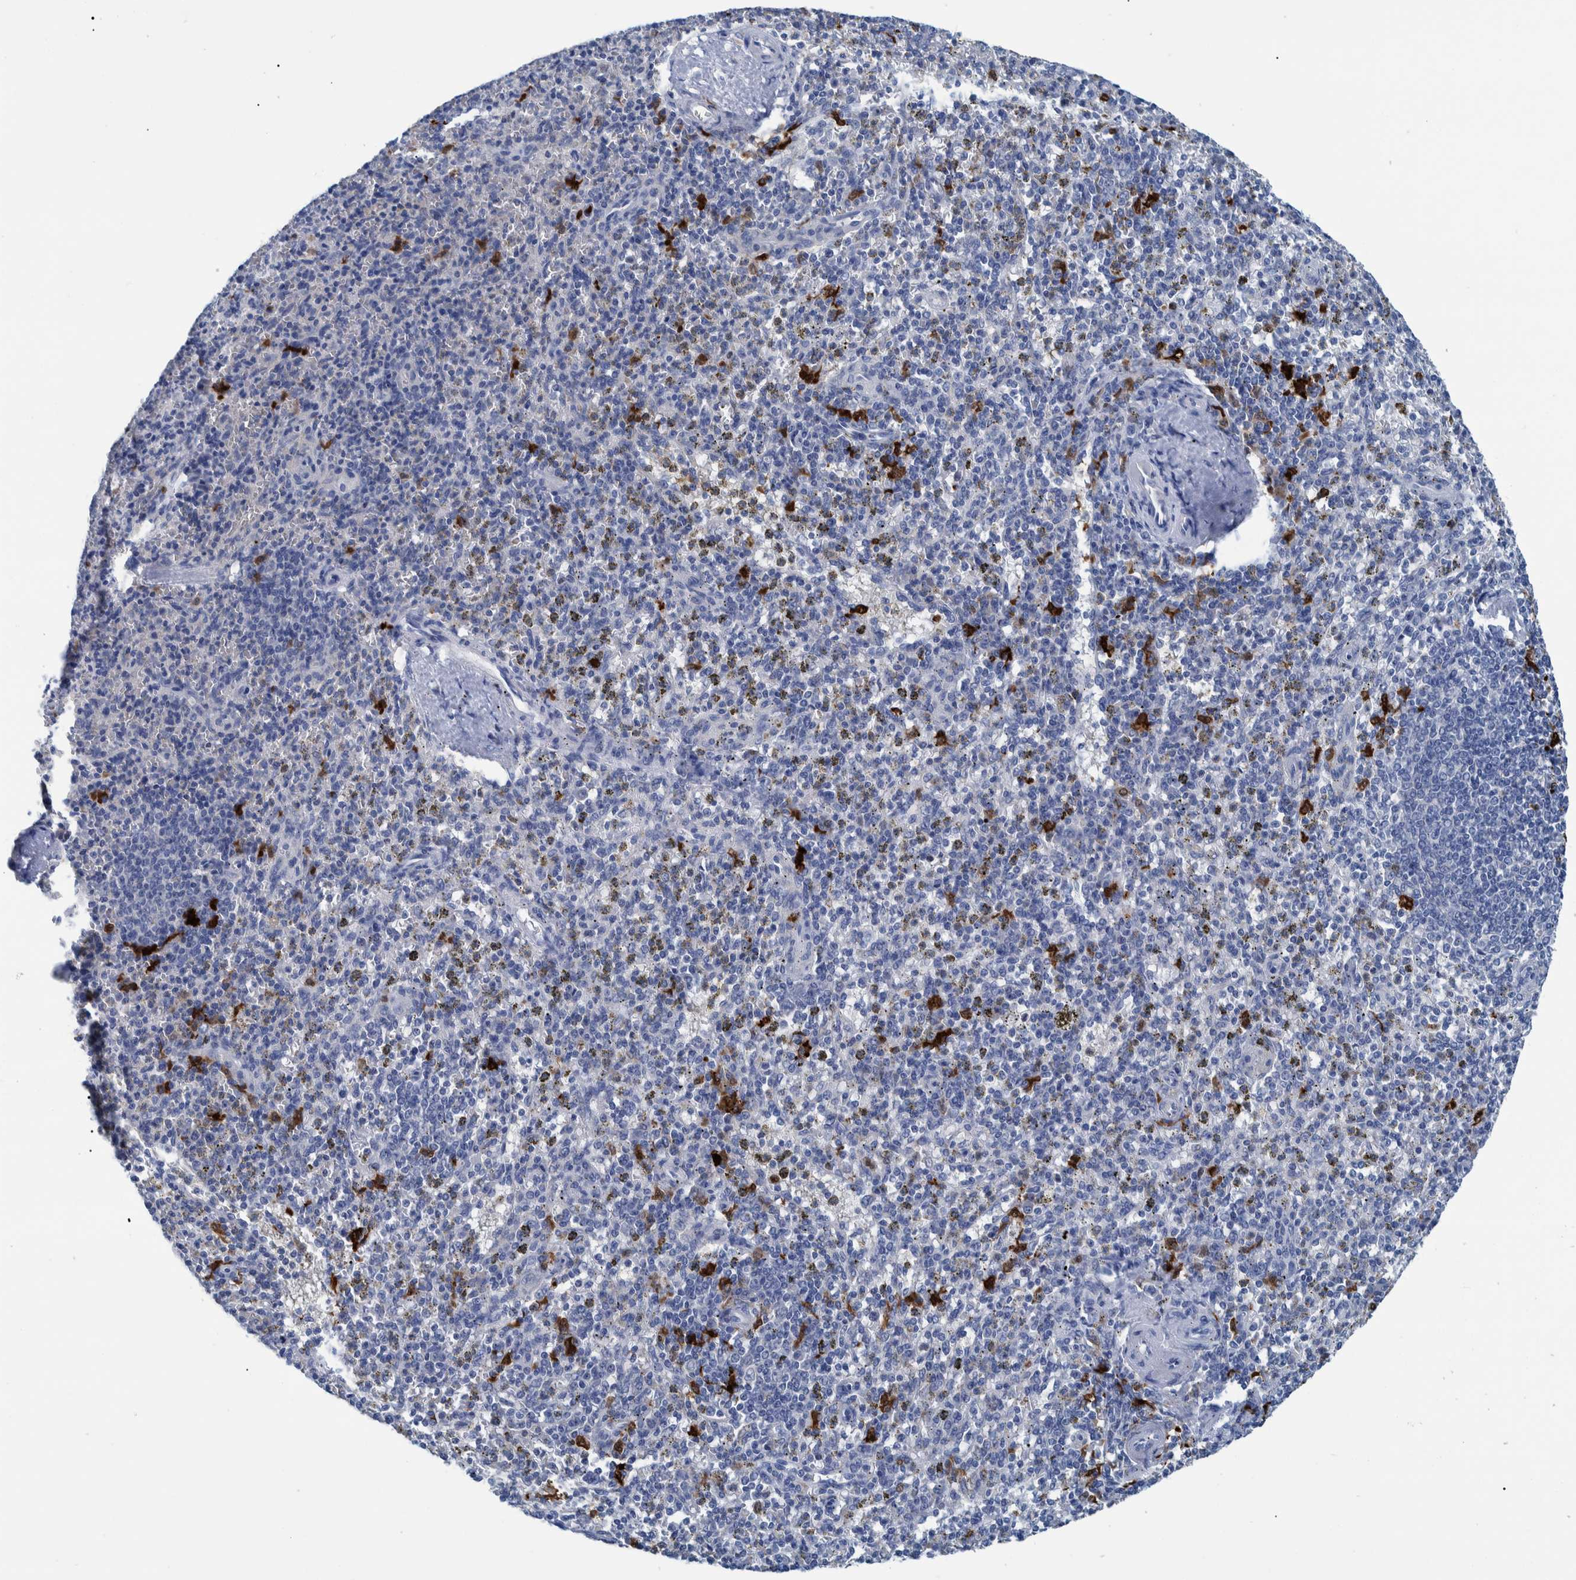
{"staining": {"intensity": "strong", "quantity": "<25%", "location": "cytoplasmic/membranous,nuclear"}, "tissue": "spleen", "cell_type": "Cells in red pulp", "image_type": "normal", "snomed": [{"axis": "morphology", "description": "Normal tissue, NOS"}, {"axis": "topography", "description": "Spleen"}], "caption": "Immunohistochemical staining of normal human spleen displays strong cytoplasmic/membranous,nuclear protein expression in about <25% of cells in red pulp. Nuclei are stained in blue.", "gene": "IDO1", "patient": {"sex": "male", "age": 72}}